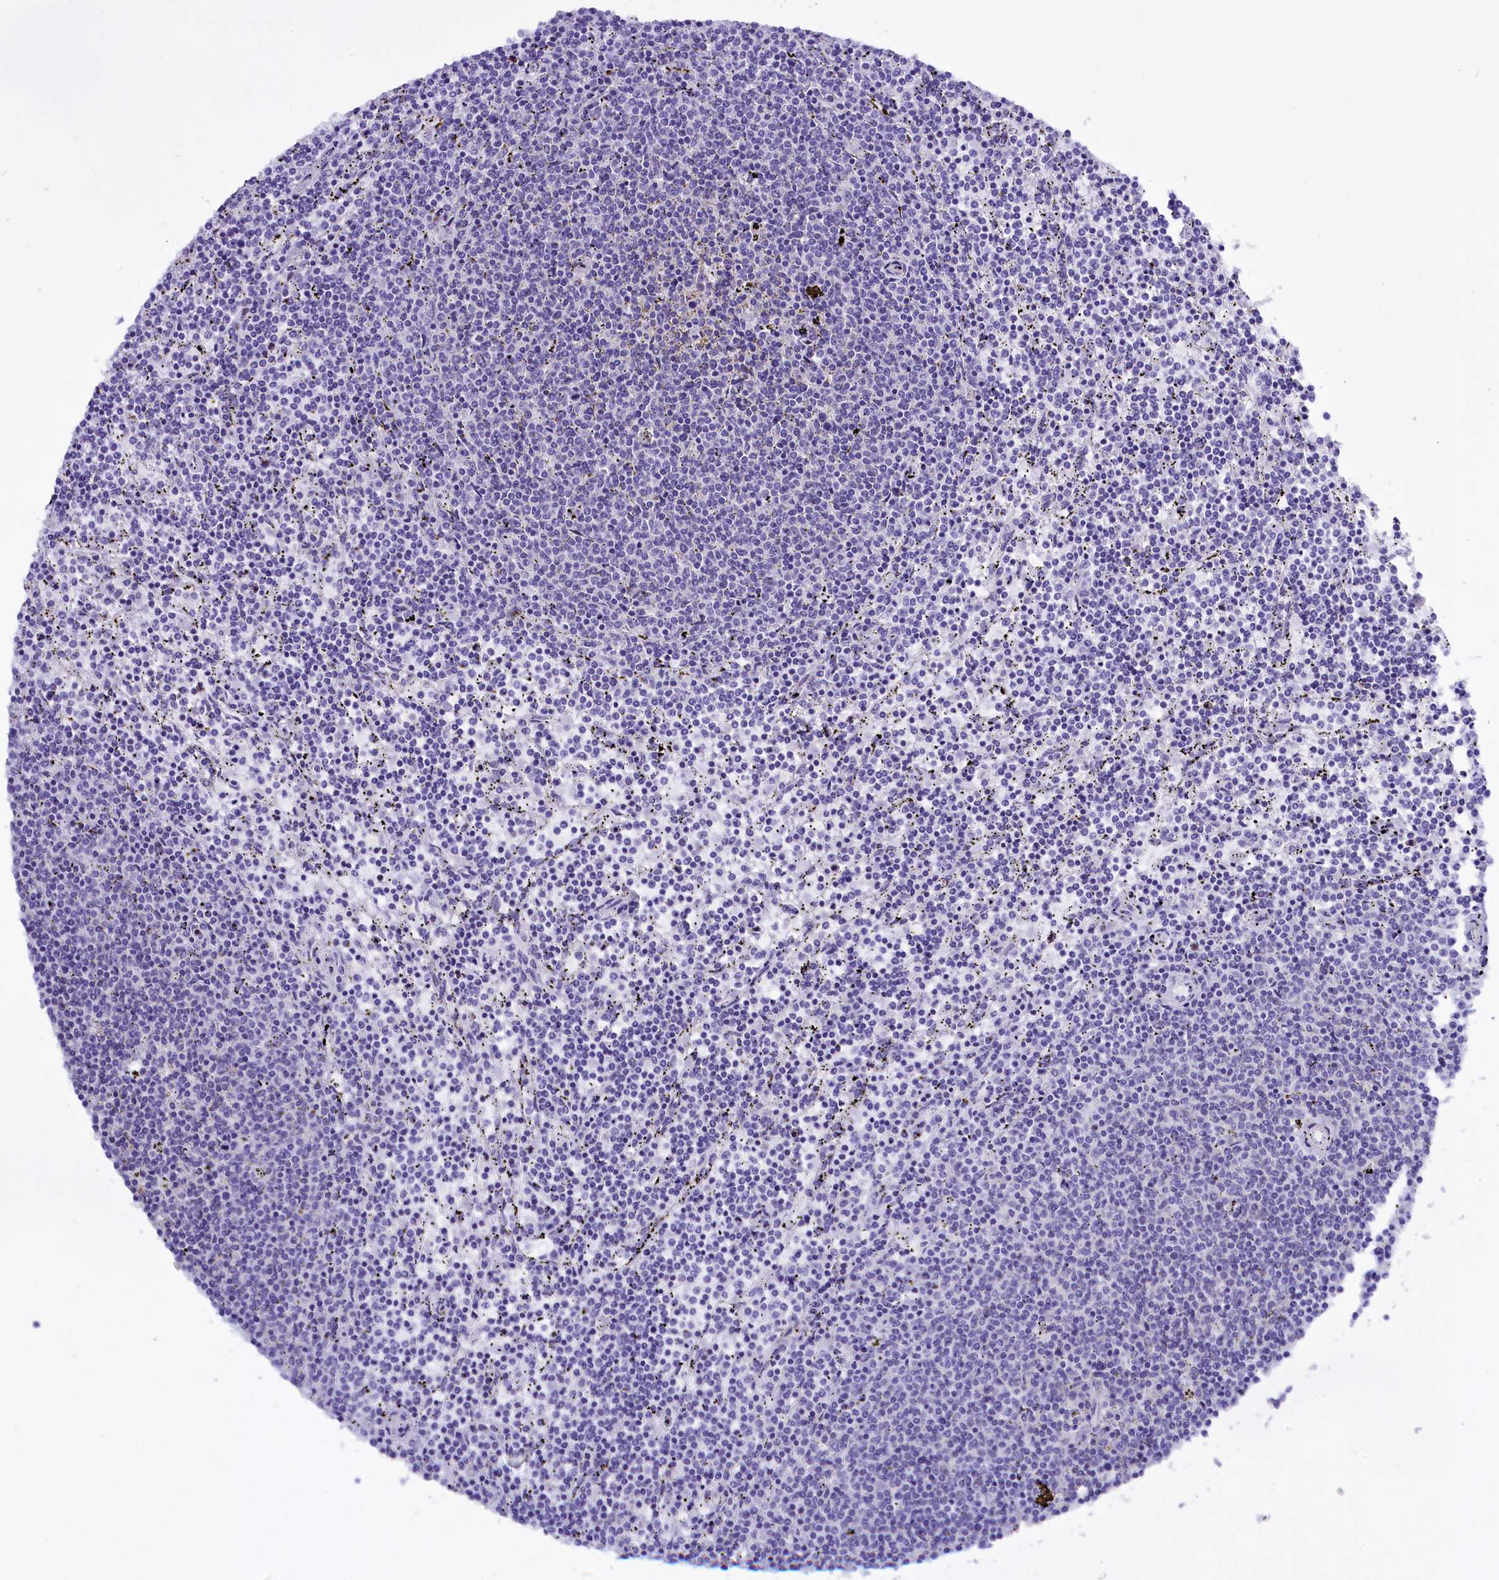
{"staining": {"intensity": "negative", "quantity": "none", "location": "none"}, "tissue": "lymphoma", "cell_type": "Tumor cells", "image_type": "cancer", "snomed": [{"axis": "morphology", "description": "Malignant lymphoma, non-Hodgkin's type, Low grade"}, {"axis": "topography", "description": "Spleen"}], "caption": "This is an immunohistochemistry (IHC) micrograph of malignant lymphoma, non-Hodgkin's type (low-grade). There is no staining in tumor cells.", "gene": "RPS6KB1", "patient": {"sex": "female", "age": 50}}